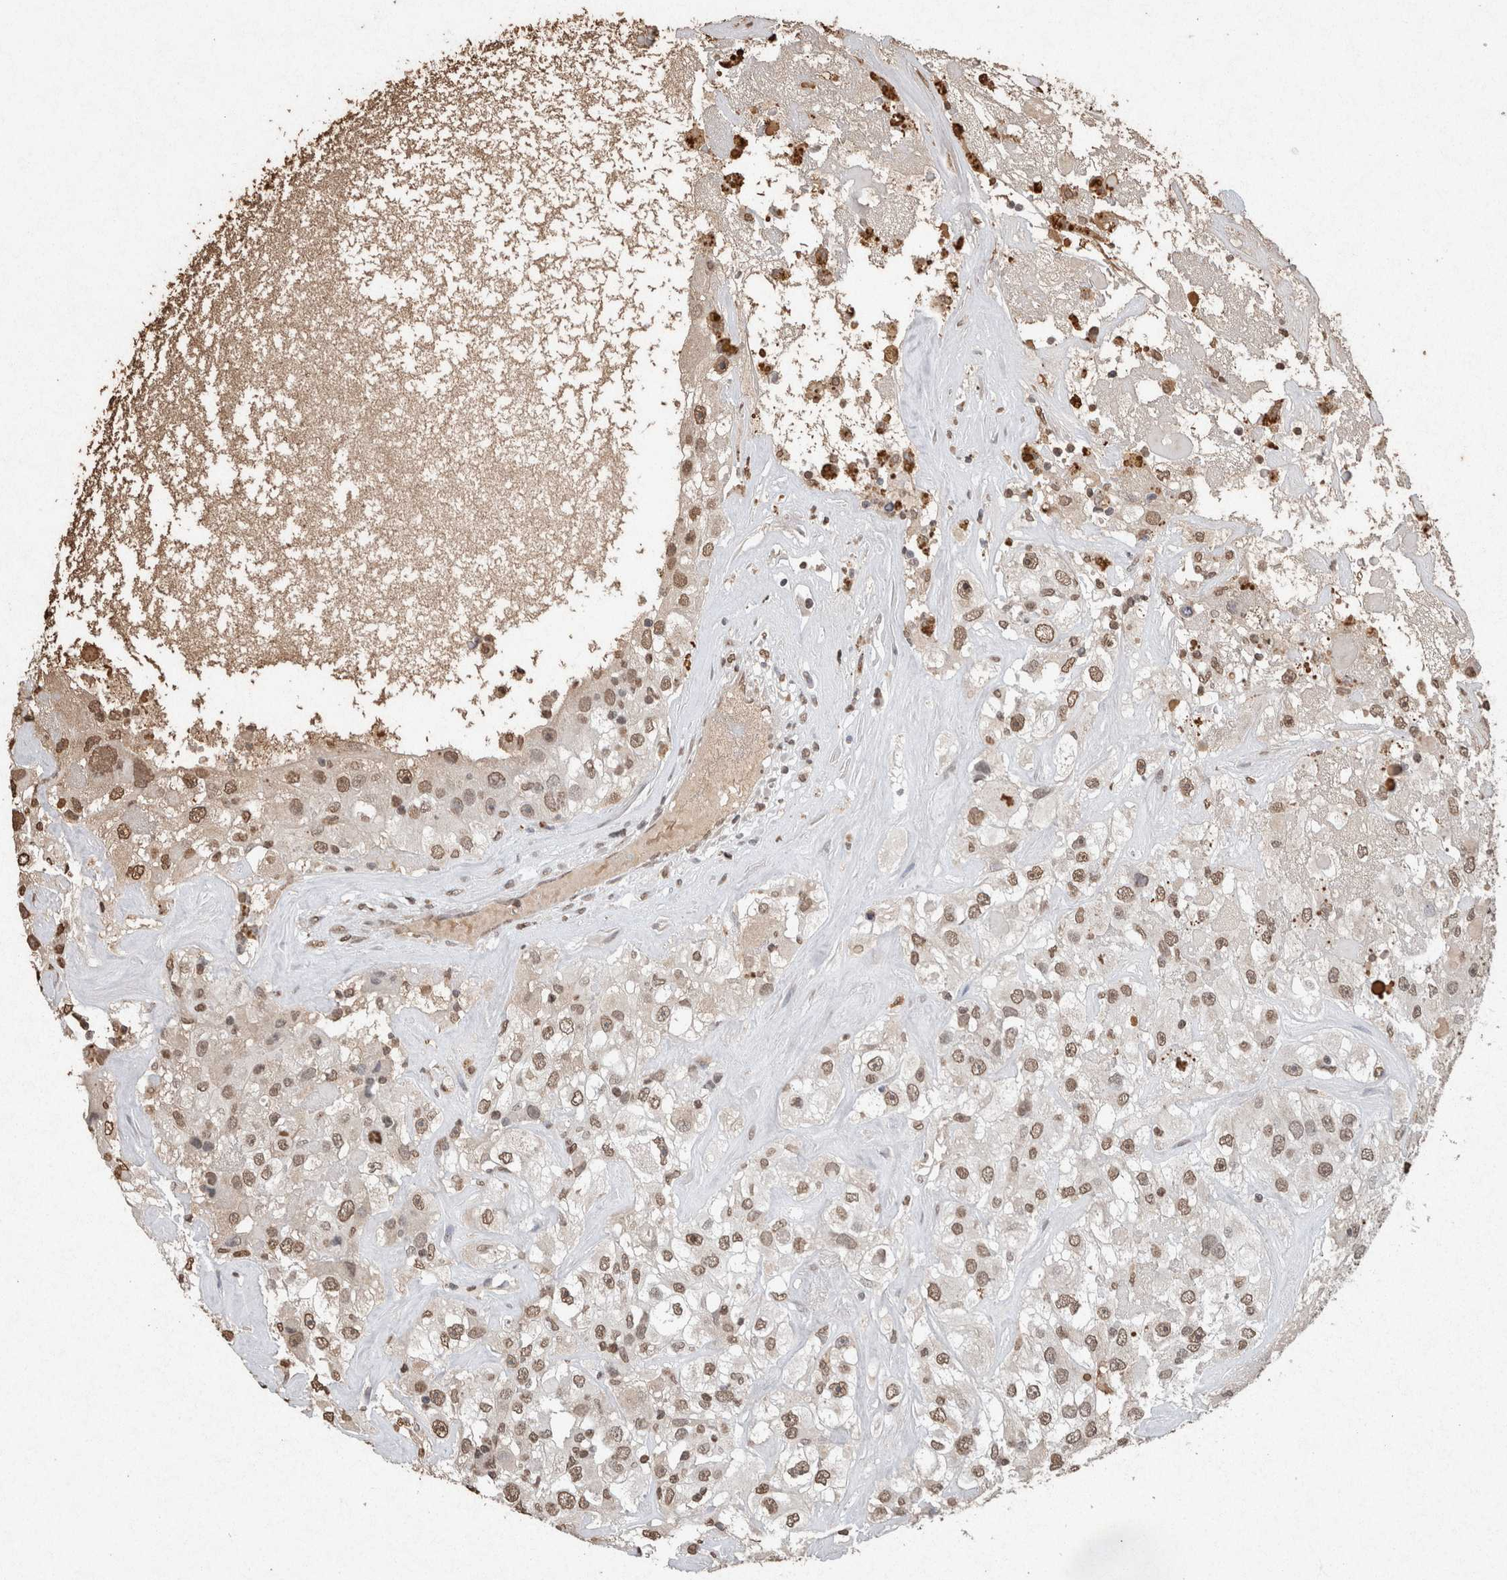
{"staining": {"intensity": "moderate", "quantity": ">75%", "location": "nuclear"}, "tissue": "renal cancer", "cell_type": "Tumor cells", "image_type": "cancer", "snomed": [{"axis": "morphology", "description": "Adenocarcinoma, NOS"}, {"axis": "topography", "description": "Kidney"}], "caption": "This is a histology image of IHC staining of renal cancer, which shows moderate staining in the nuclear of tumor cells.", "gene": "FABP7", "patient": {"sex": "female", "age": 52}}